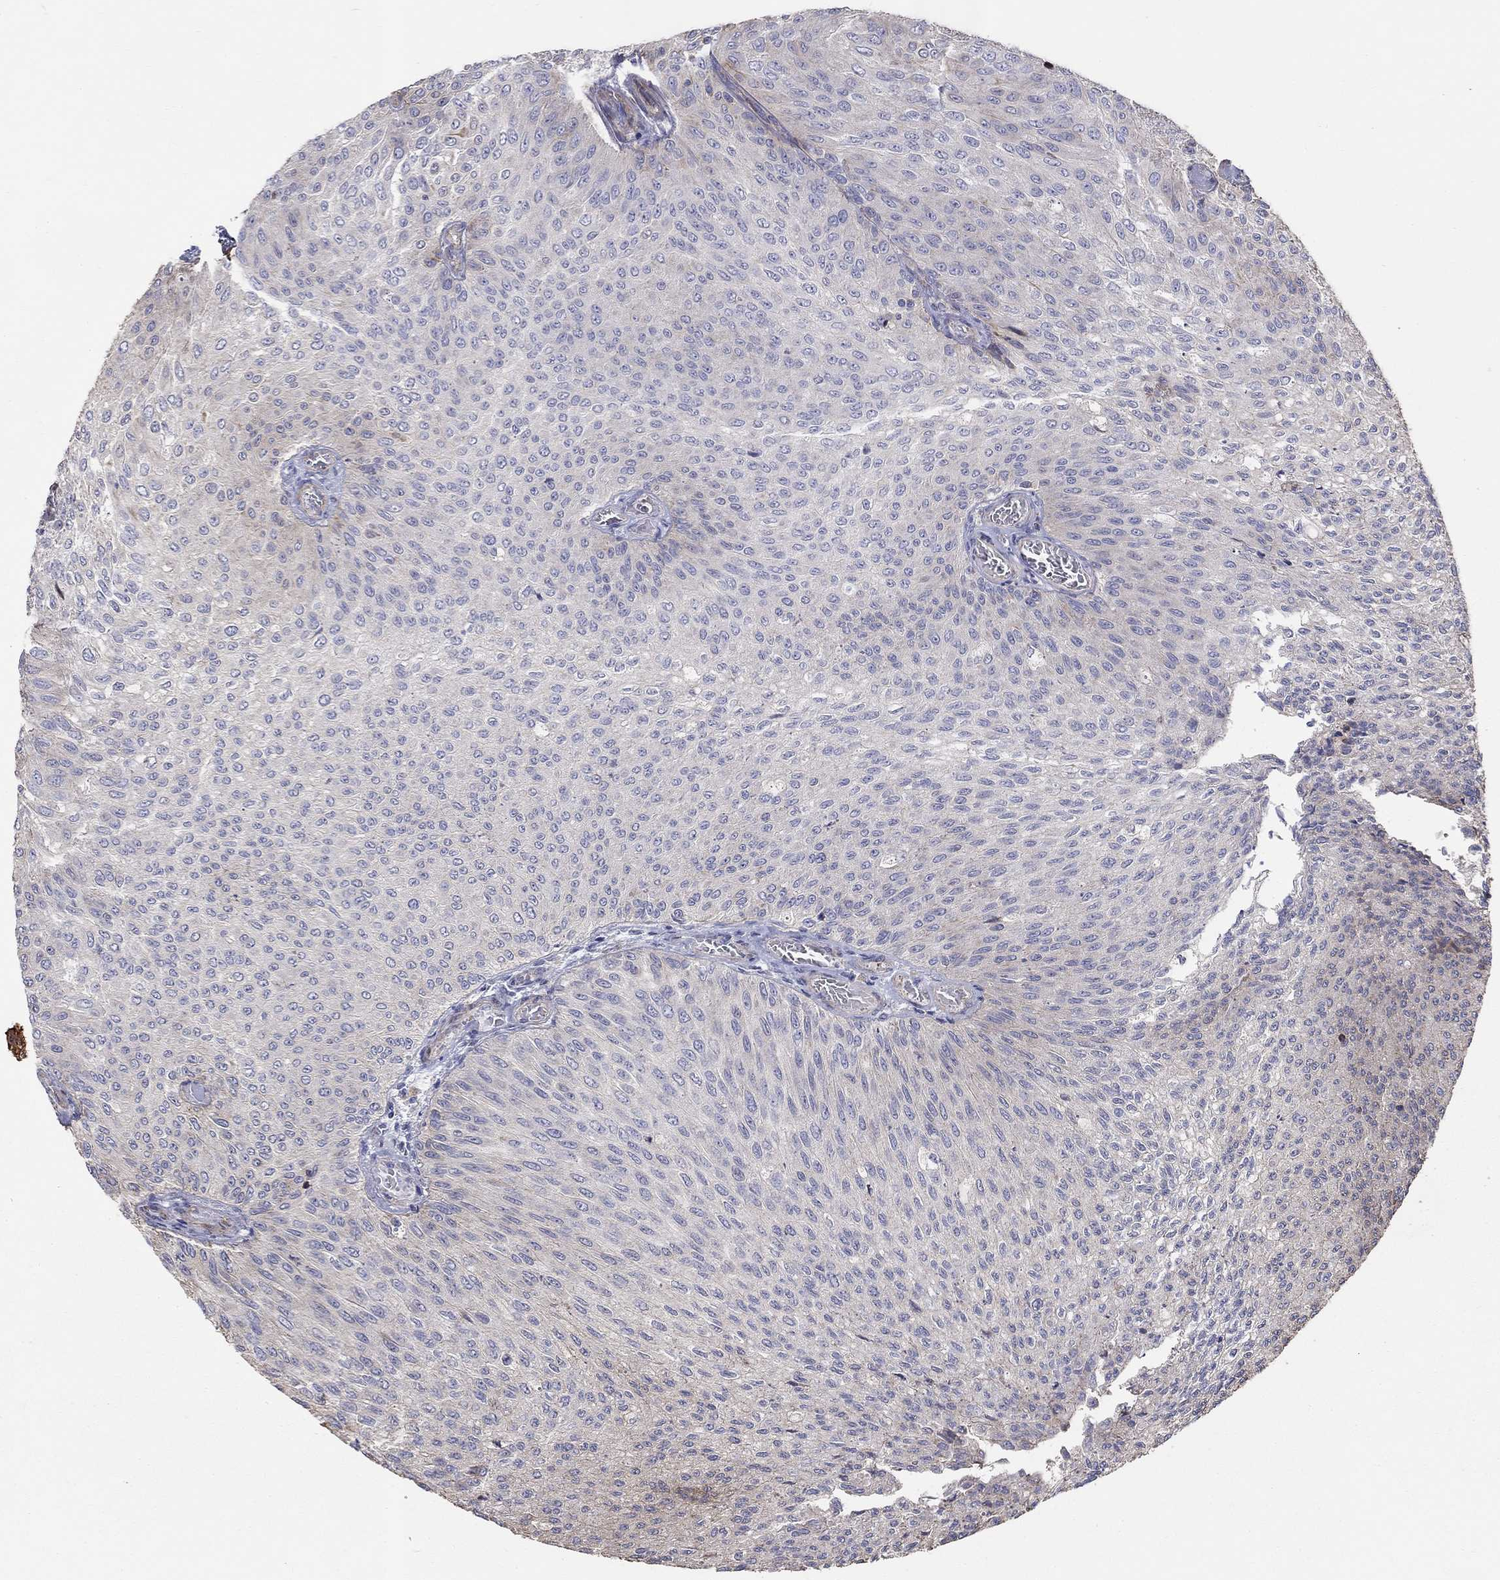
{"staining": {"intensity": "weak", "quantity": "<25%", "location": "cytoplasmic/membranous"}, "tissue": "urothelial cancer", "cell_type": "Tumor cells", "image_type": "cancer", "snomed": [{"axis": "morphology", "description": "Urothelial carcinoma, Low grade"}, {"axis": "topography", "description": "Ureter, NOS"}, {"axis": "topography", "description": "Urinary bladder"}], "caption": "The micrograph exhibits no staining of tumor cells in urothelial carcinoma (low-grade).", "gene": "NPHP1", "patient": {"sex": "male", "age": 78}}